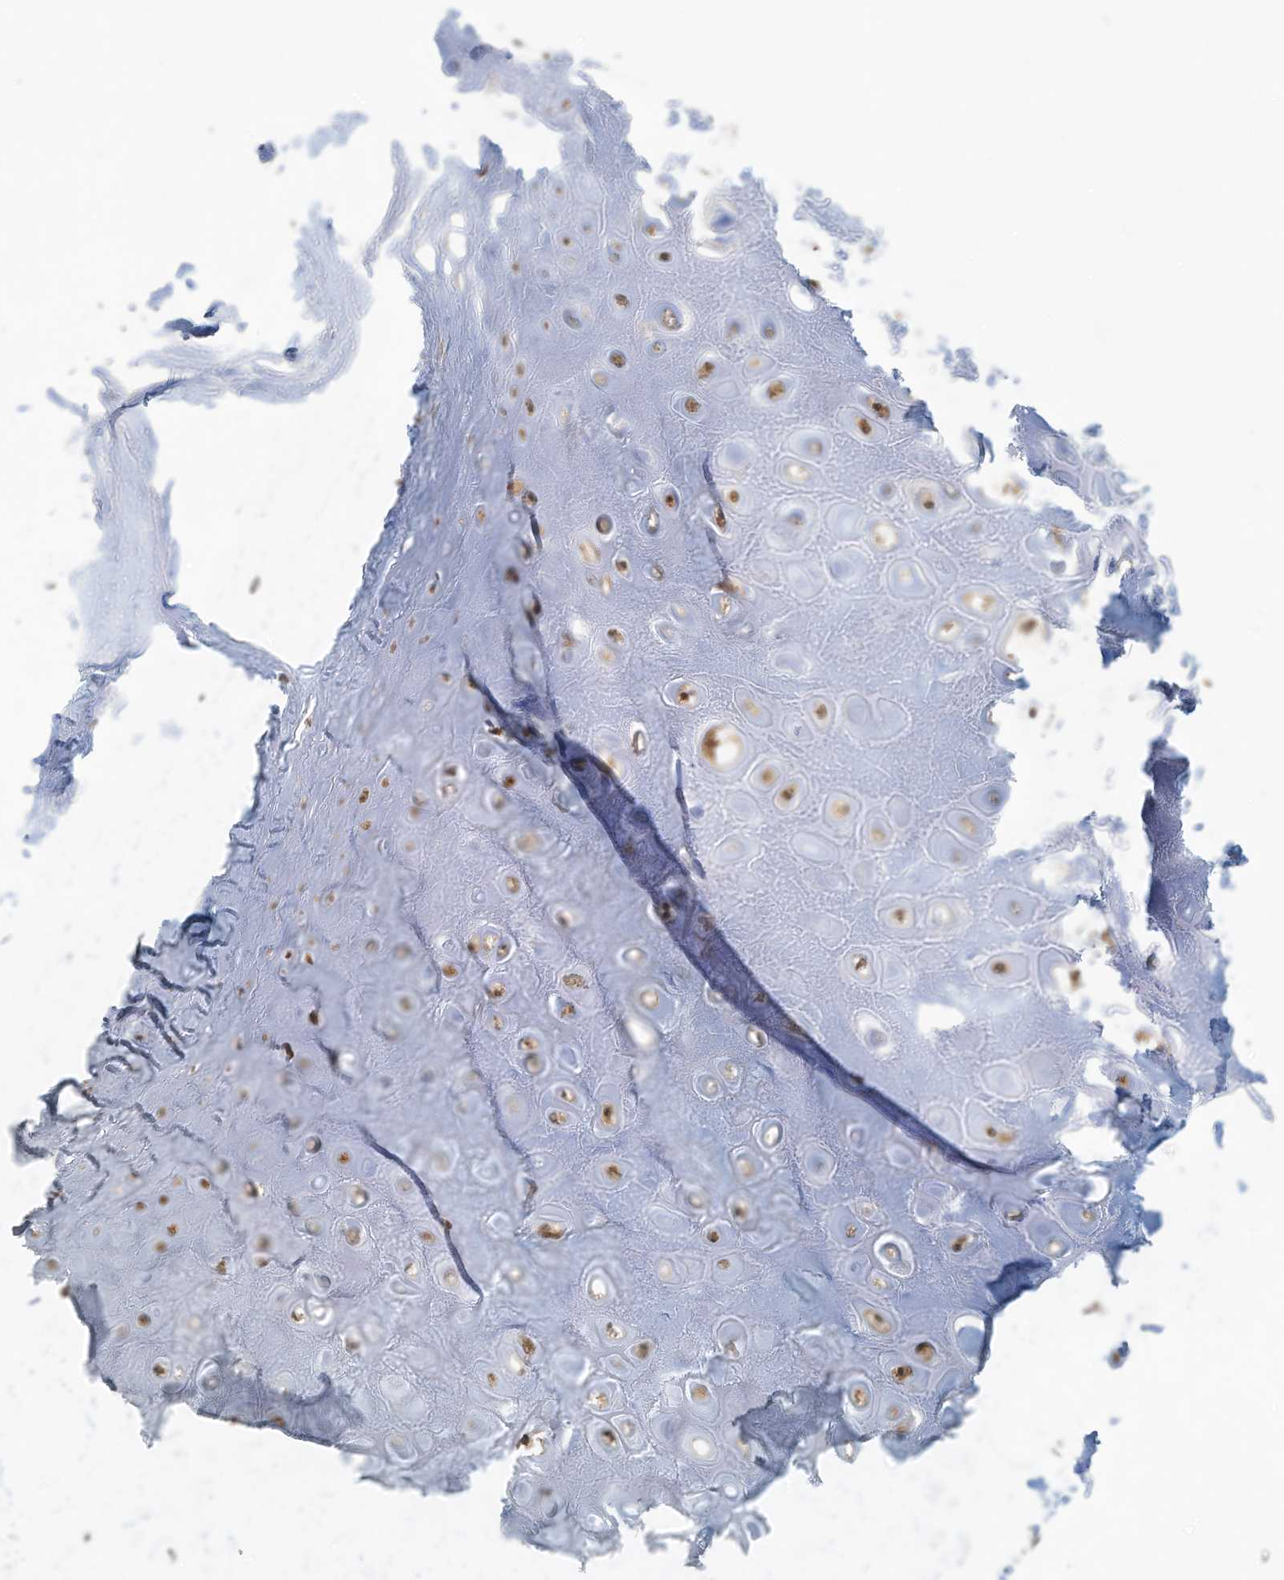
{"staining": {"intensity": "moderate", "quantity": ">75%", "location": "cytoplasmic/membranous"}, "tissue": "soft tissue", "cell_type": "Chondrocytes", "image_type": "normal", "snomed": [{"axis": "morphology", "description": "Normal tissue, NOS"}, {"axis": "morphology", "description": "Basal cell carcinoma"}, {"axis": "topography", "description": "Skin"}], "caption": "Approximately >75% of chondrocytes in normal human soft tissue demonstrate moderate cytoplasmic/membranous protein expression as visualized by brown immunohistochemical staining.", "gene": "ERI2", "patient": {"sex": "female", "age": 89}}